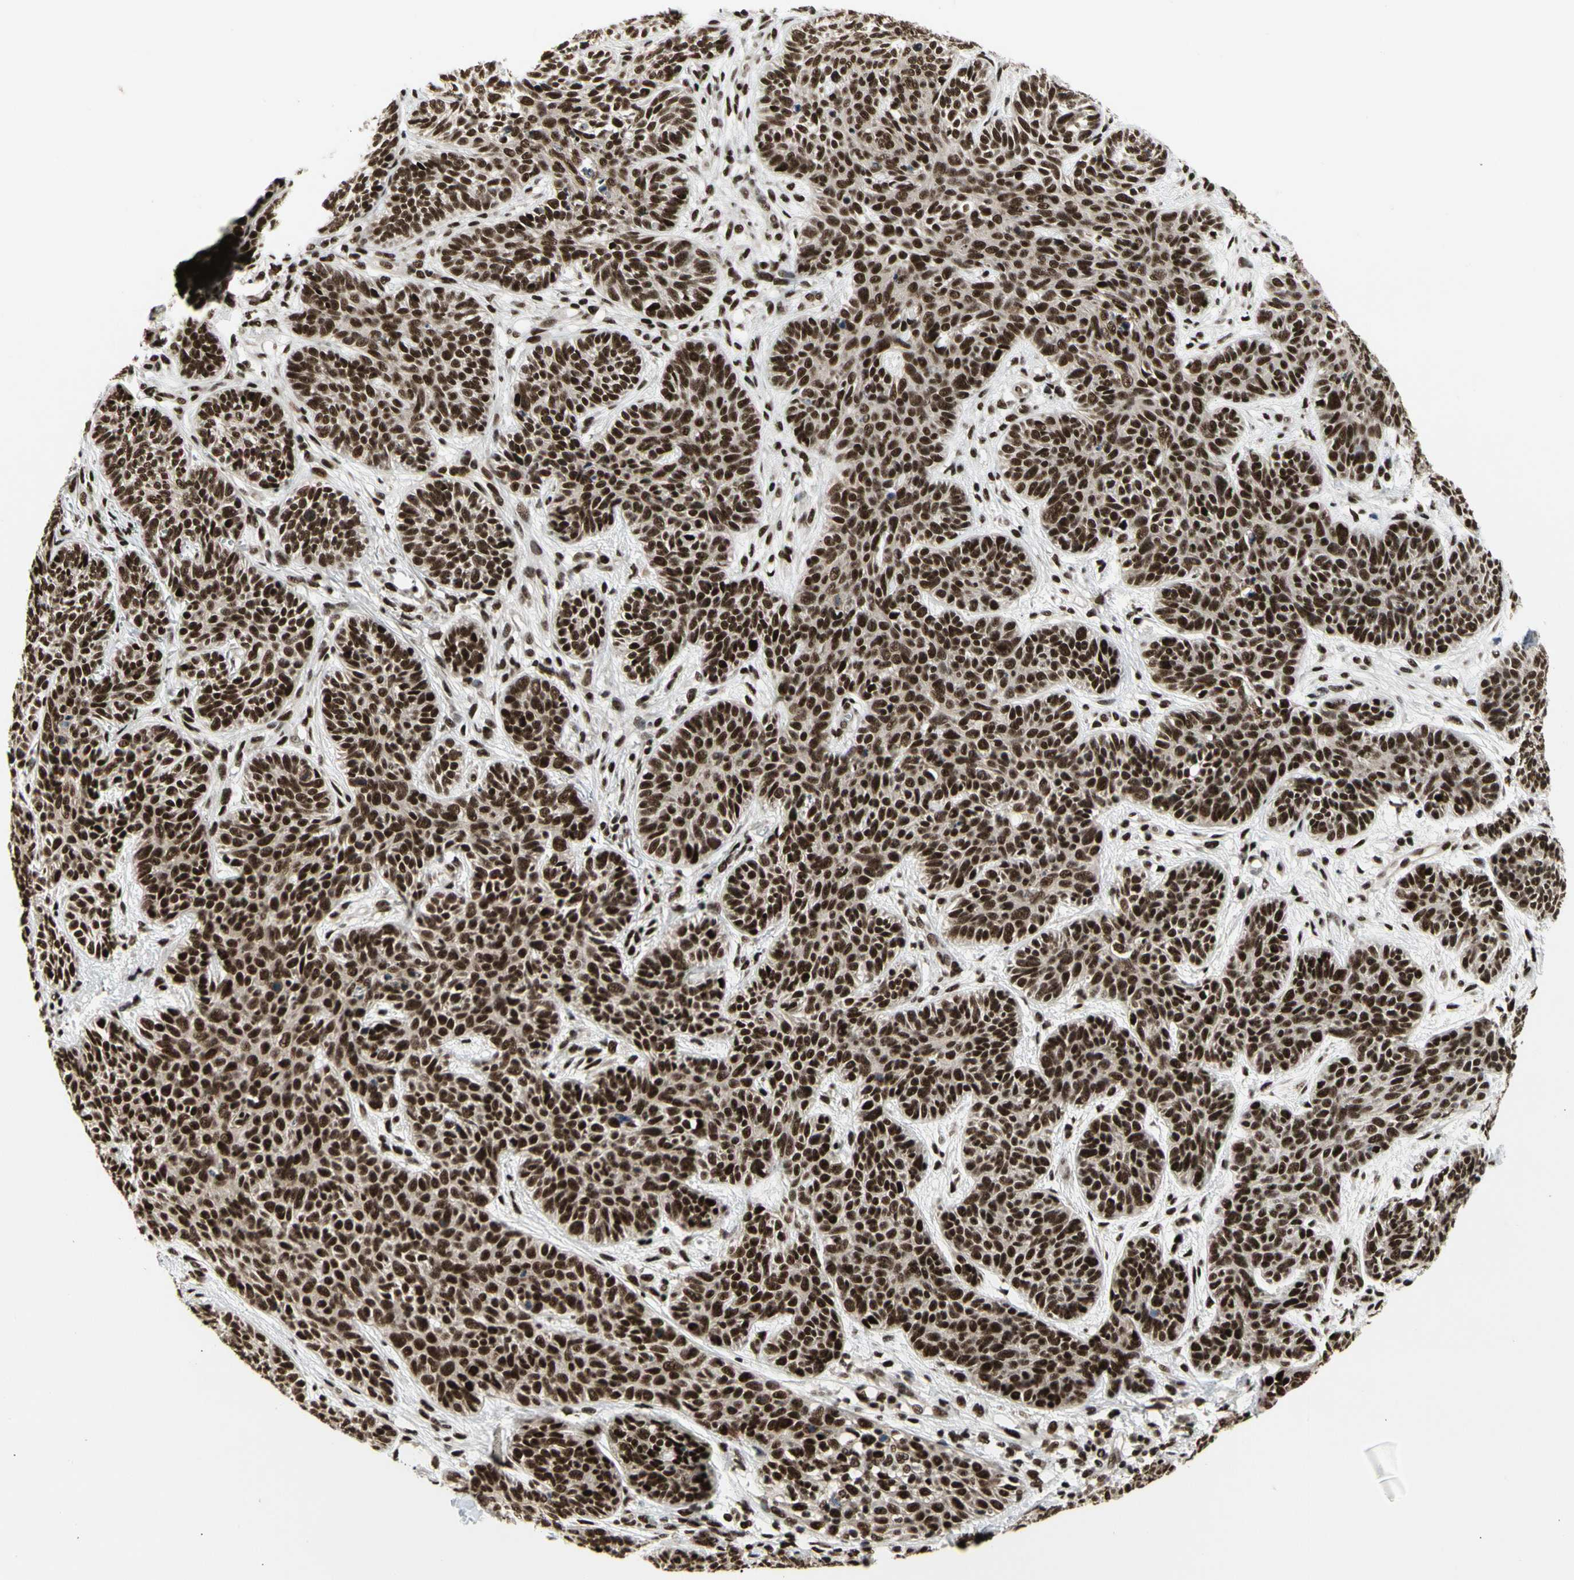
{"staining": {"intensity": "strong", "quantity": ">75%", "location": "nuclear"}, "tissue": "skin cancer", "cell_type": "Tumor cells", "image_type": "cancer", "snomed": [{"axis": "morphology", "description": "Normal tissue, NOS"}, {"axis": "morphology", "description": "Basal cell carcinoma"}, {"axis": "topography", "description": "Skin"}], "caption": "Immunohistochemical staining of basal cell carcinoma (skin) demonstrates high levels of strong nuclear protein staining in approximately >75% of tumor cells.", "gene": "SRSF11", "patient": {"sex": "male", "age": 52}}